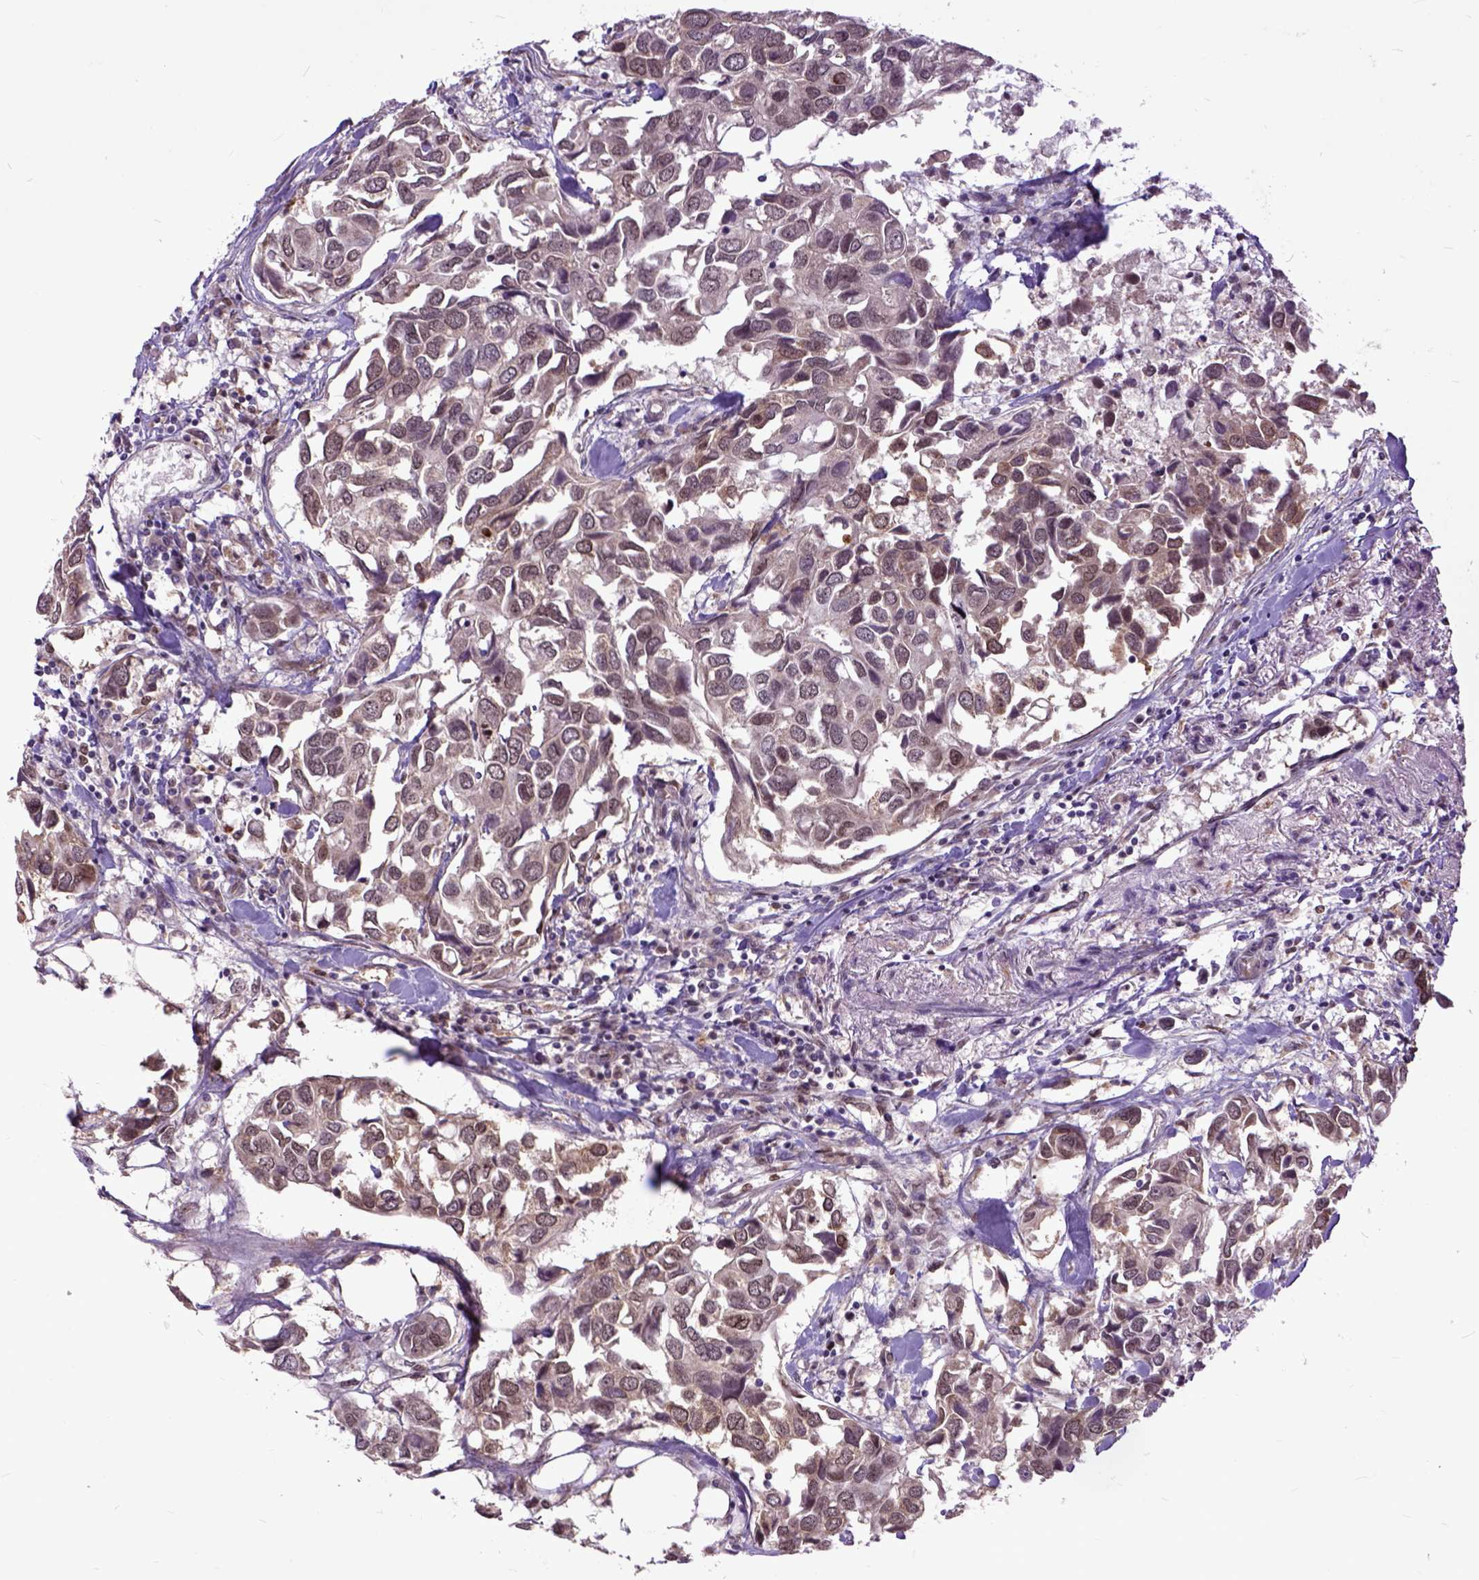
{"staining": {"intensity": "weak", "quantity": ">75%", "location": "cytoplasmic/membranous,nuclear"}, "tissue": "breast cancer", "cell_type": "Tumor cells", "image_type": "cancer", "snomed": [{"axis": "morphology", "description": "Duct carcinoma"}, {"axis": "topography", "description": "Breast"}], "caption": "A photomicrograph showing weak cytoplasmic/membranous and nuclear staining in about >75% of tumor cells in breast cancer (invasive ductal carcinoma), as visualized by brown immunohistochemical staining.", "gene": "RCC2", "patient": {"sex": "female", "age": 83}}